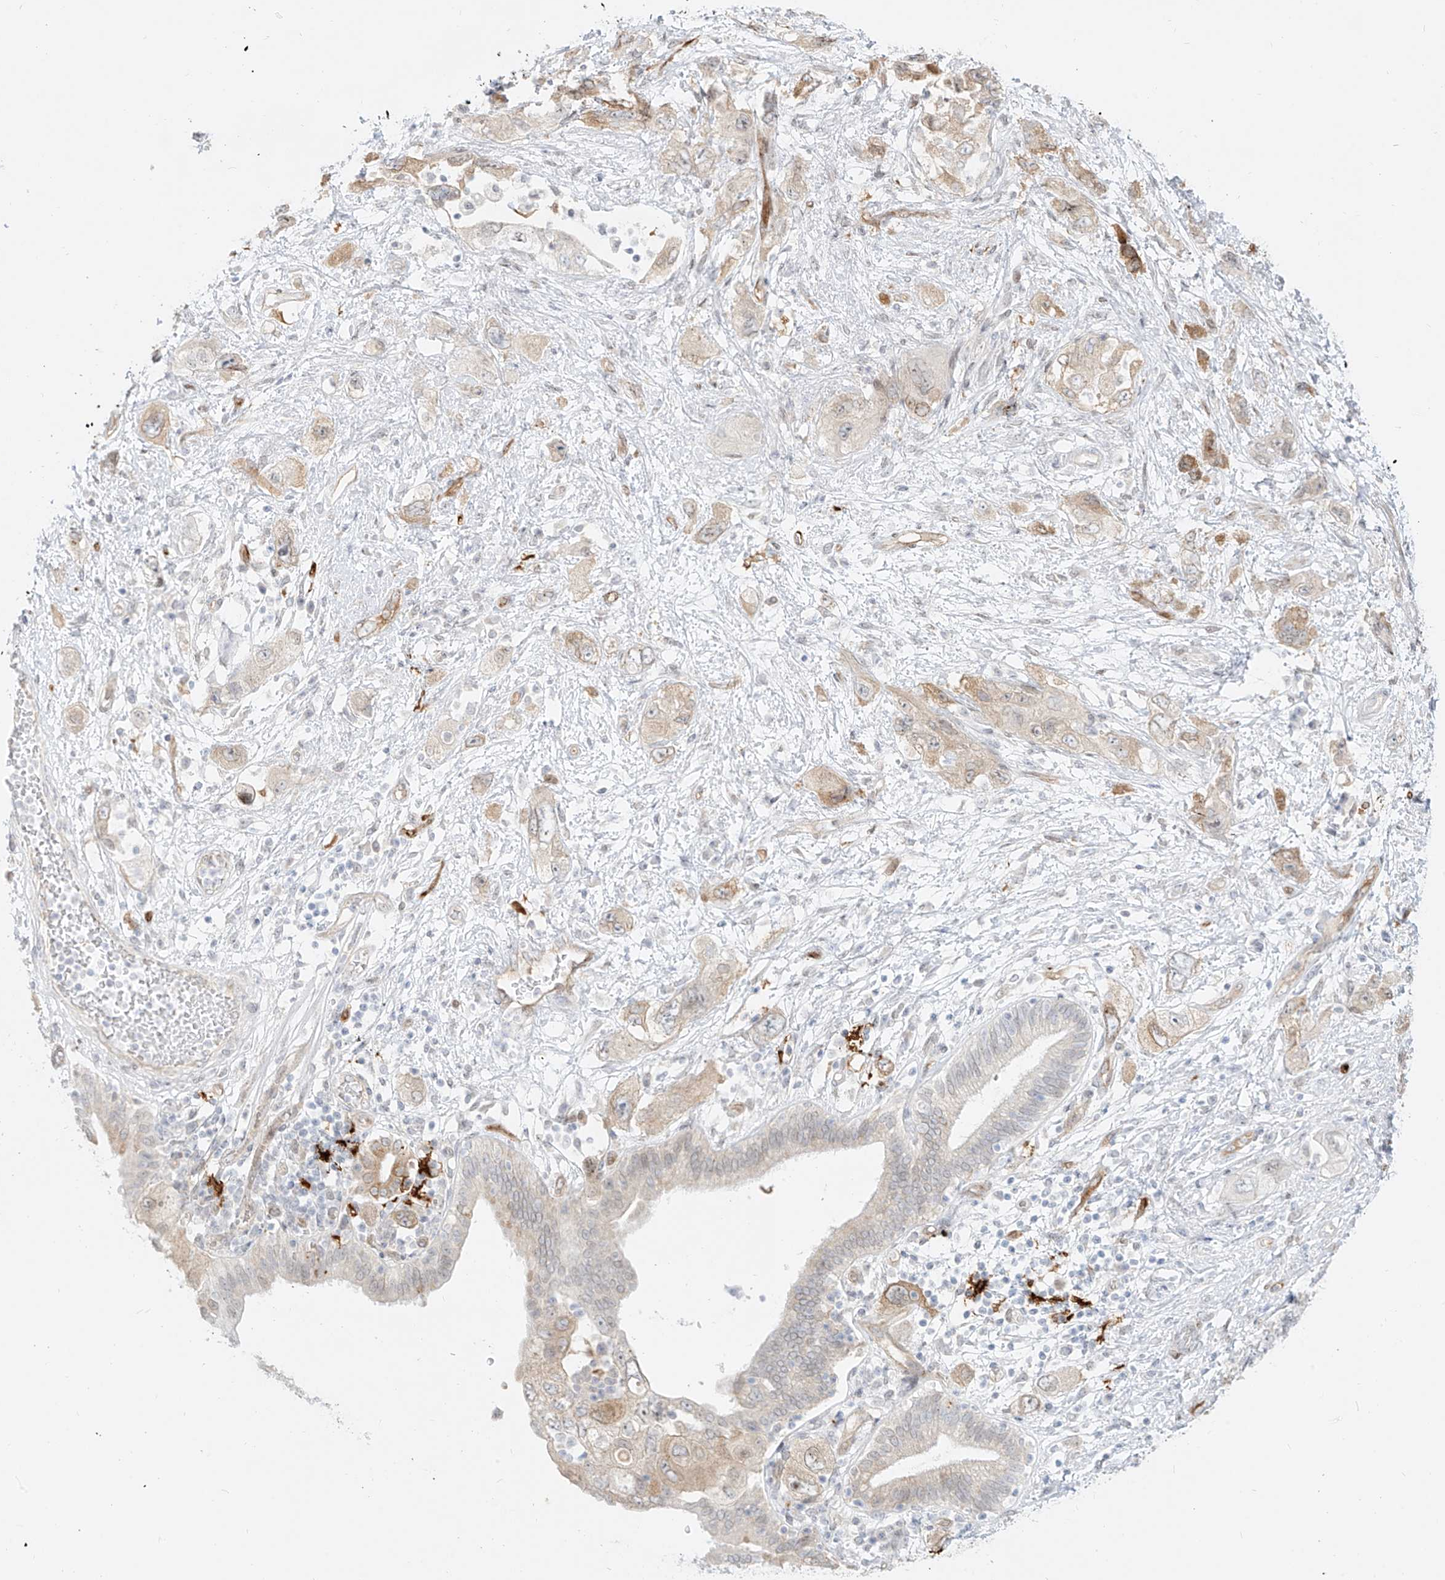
{"staining": {"intensity": "weak", "quantity": "<25%", "location": "cytoplasmic/membranous"}, "tissue": "pancreatic cancer", "cell_type": "Tumor cells", "image_type": "cancer", "snomed": [{"axis": "morphology", "description": "Adenocarcinoma, NOS"}, {"axis": "topography", "description": "Pancreas"}], "caption": "Immunohistochemistry histopathology image of neoplastic tissue: pancreatic cancer stained with DAB (3,3'-diaminobenzidine) demonstrates no significant protein positivity in tumor cells. (DAB IHC with hematoxylin counter stain).", "gene": "NHSL1", "patient": {"sex": "female", "age": 73}}